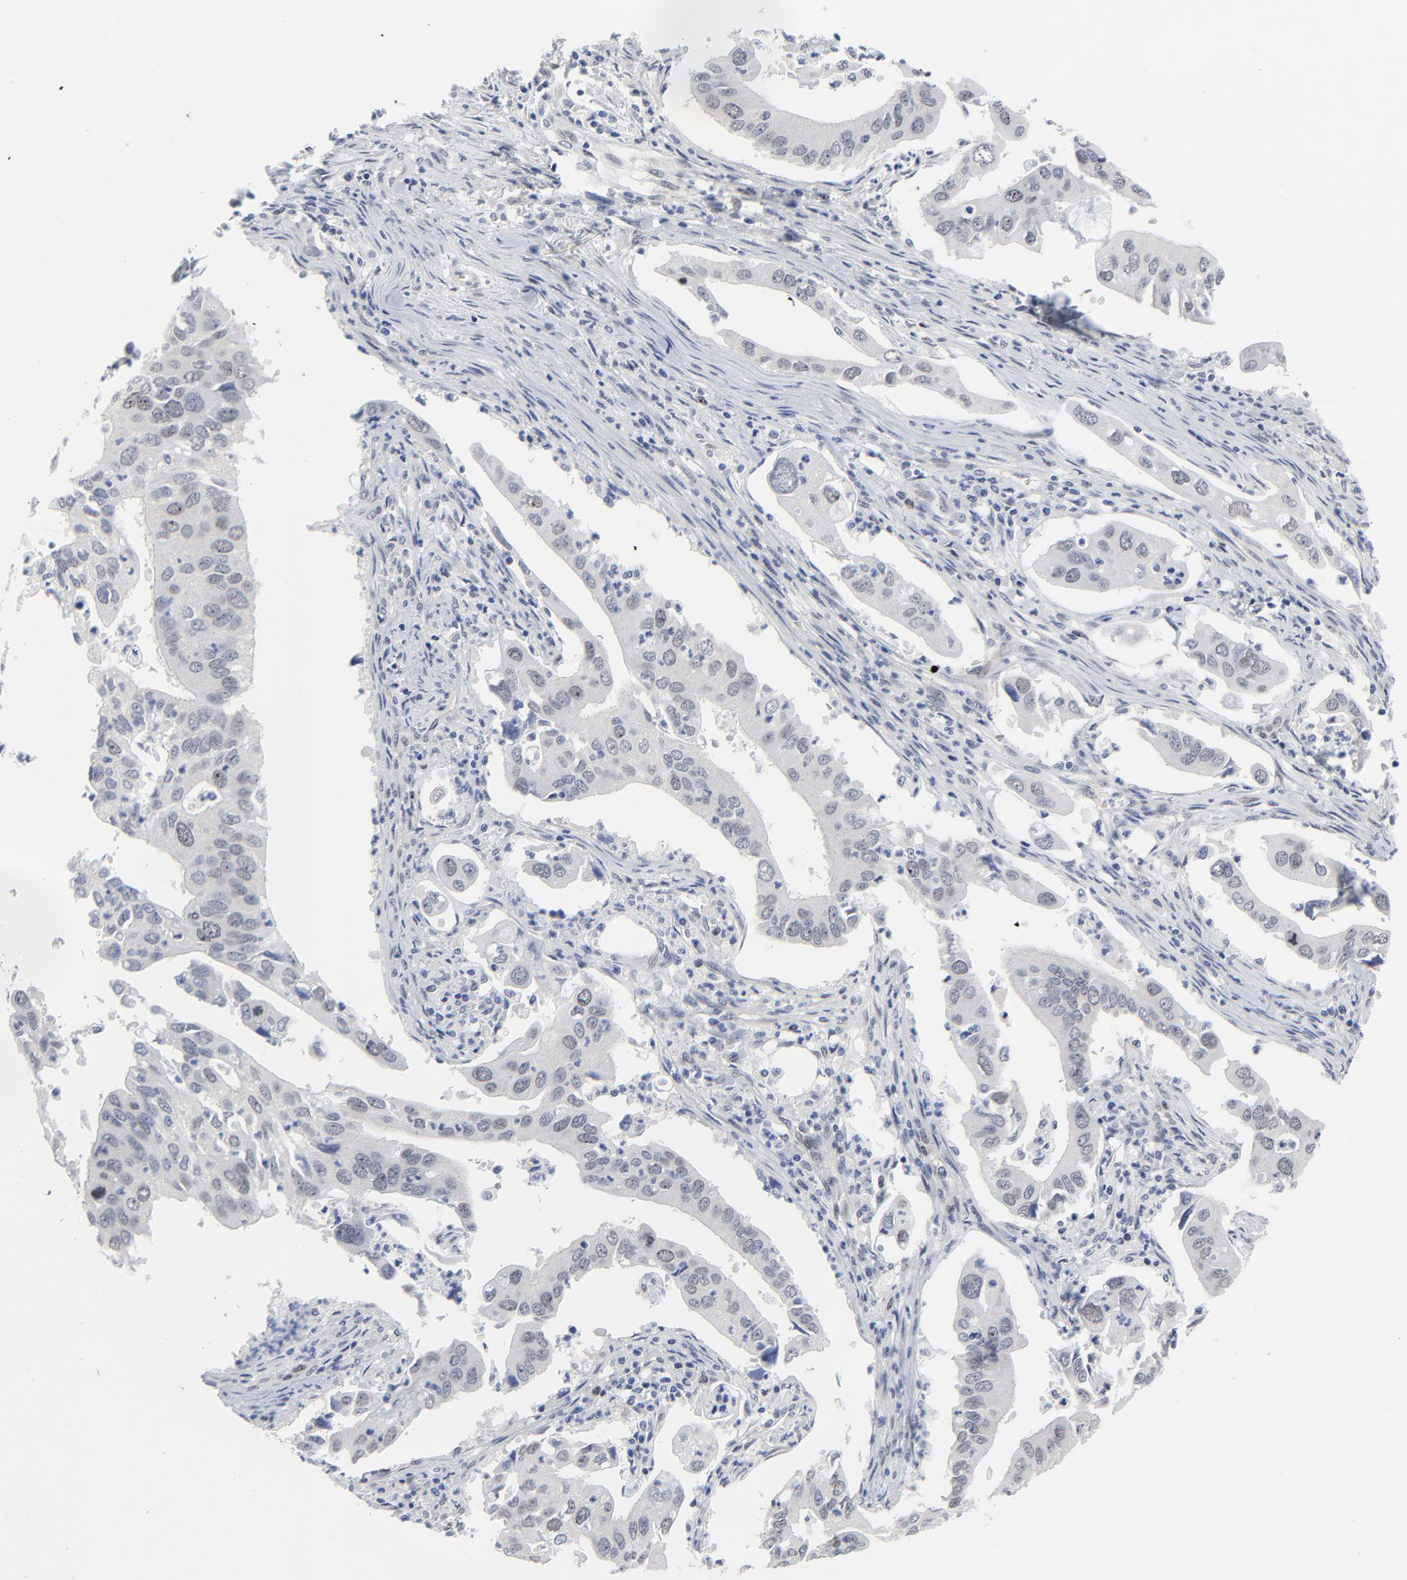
{"staining": {"intensity": "negative", "quantity": "none", "location": "none"}, "tissue": "lung cancer", "cell_type": "Tumor cells", "image_type": "cancer", "snomed": [{"axis": "morphology", "description": "Adenocarcinoma, NOS"}, {"axis": "topography", "description": "Lung"}], "caption": "DAB (3,3'-diaminobenzidine) immunohistochemical staining of lung cancer displays no significant positivity in tumor cells.", "gene": "ZNF589", "patient": {"sex": "male", "age": 48}}